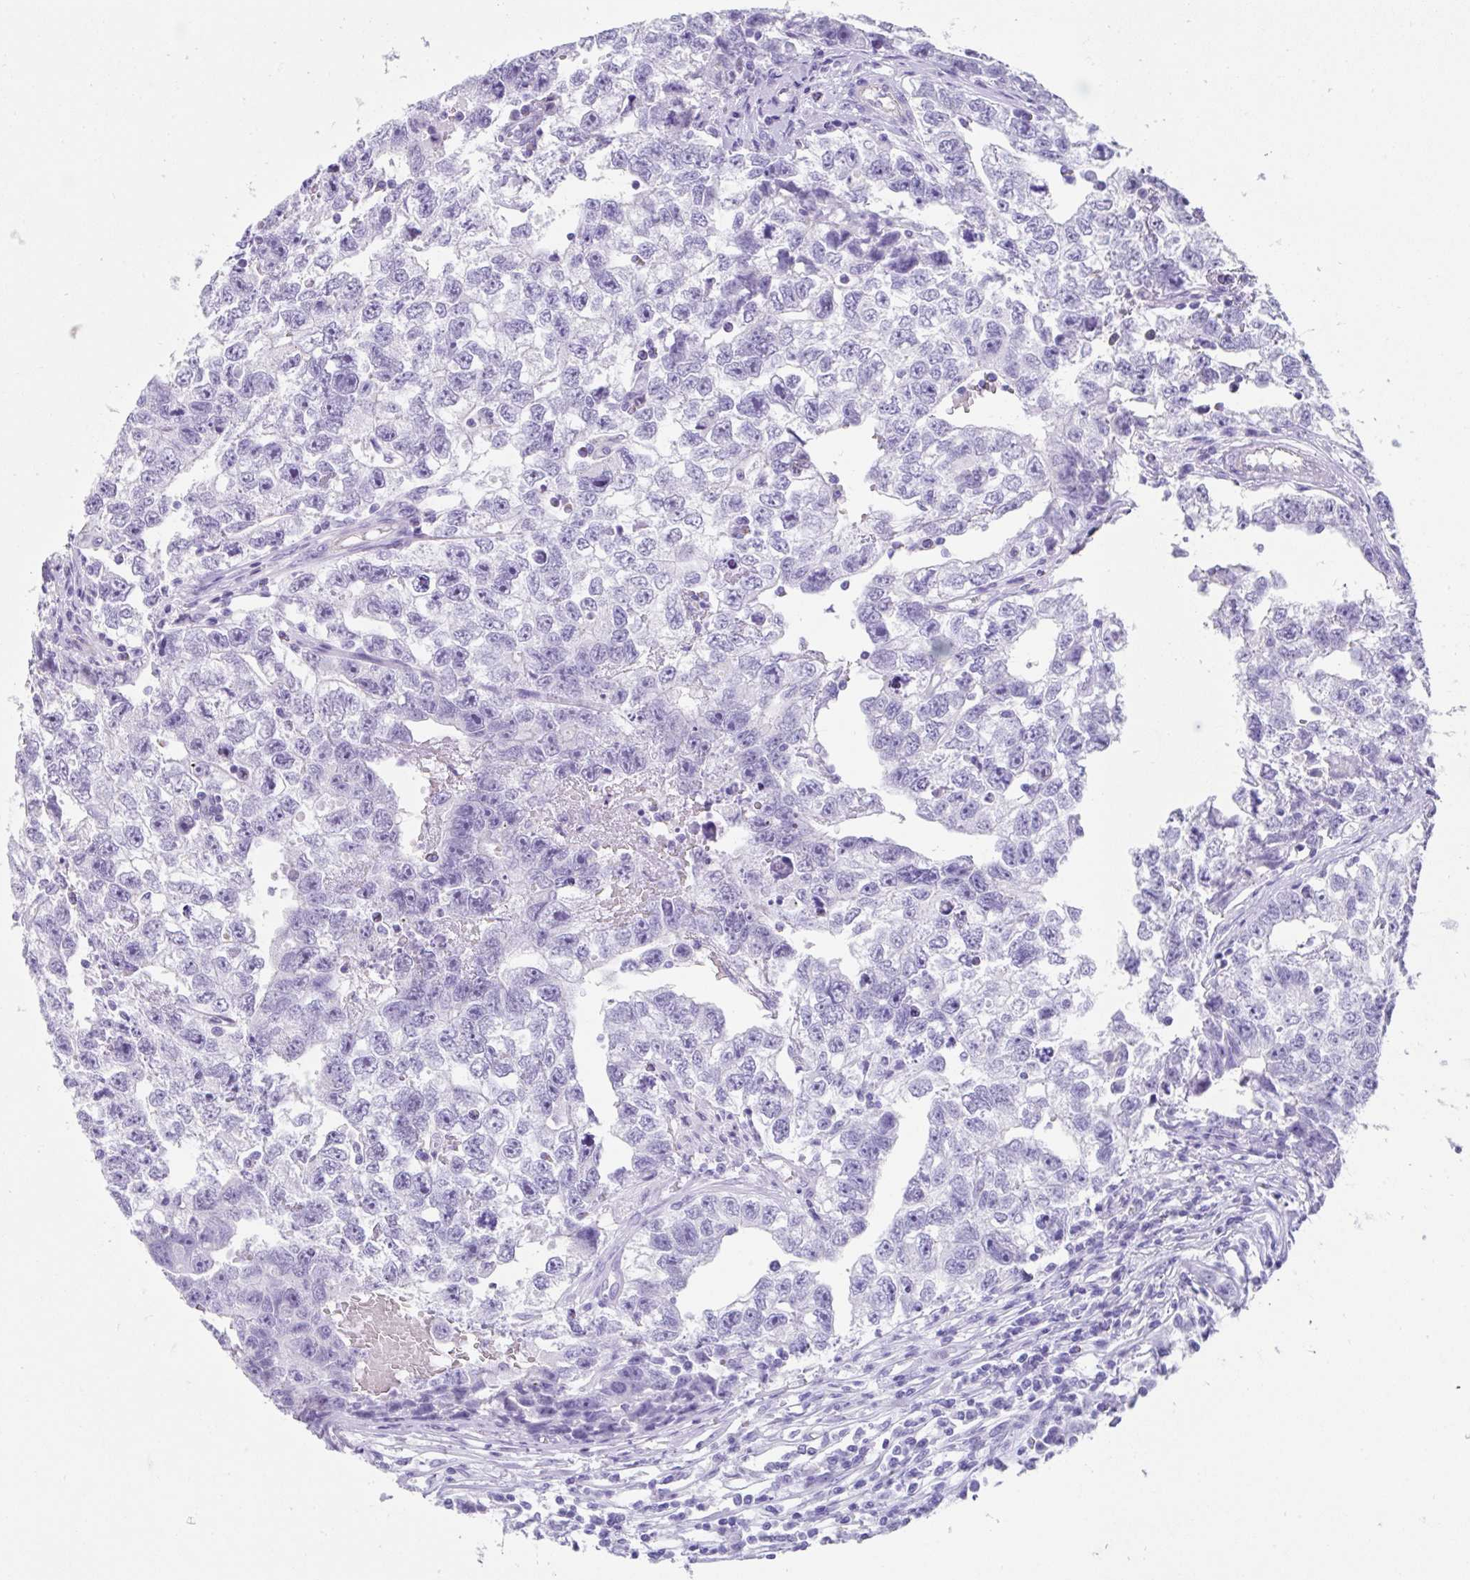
{"staining": {"intensity": "negative", "quantity": "none", "location": "none"}, "tissue": "testis cancer", "cell_type": "Tumor cells", "image_type": "cancer", "snomed": [{"axis": "morphology", "description": "Carcinoma, Embryonal, NOS"}, {"axis": "topography", "description": "Testis"}], "caption": "Immunohistochemistry of human testis embryonal carcinoma shows no positivity in tumor cells.", "gene": "FAM107A", "patient": {"sex": "male", "age": 22}}